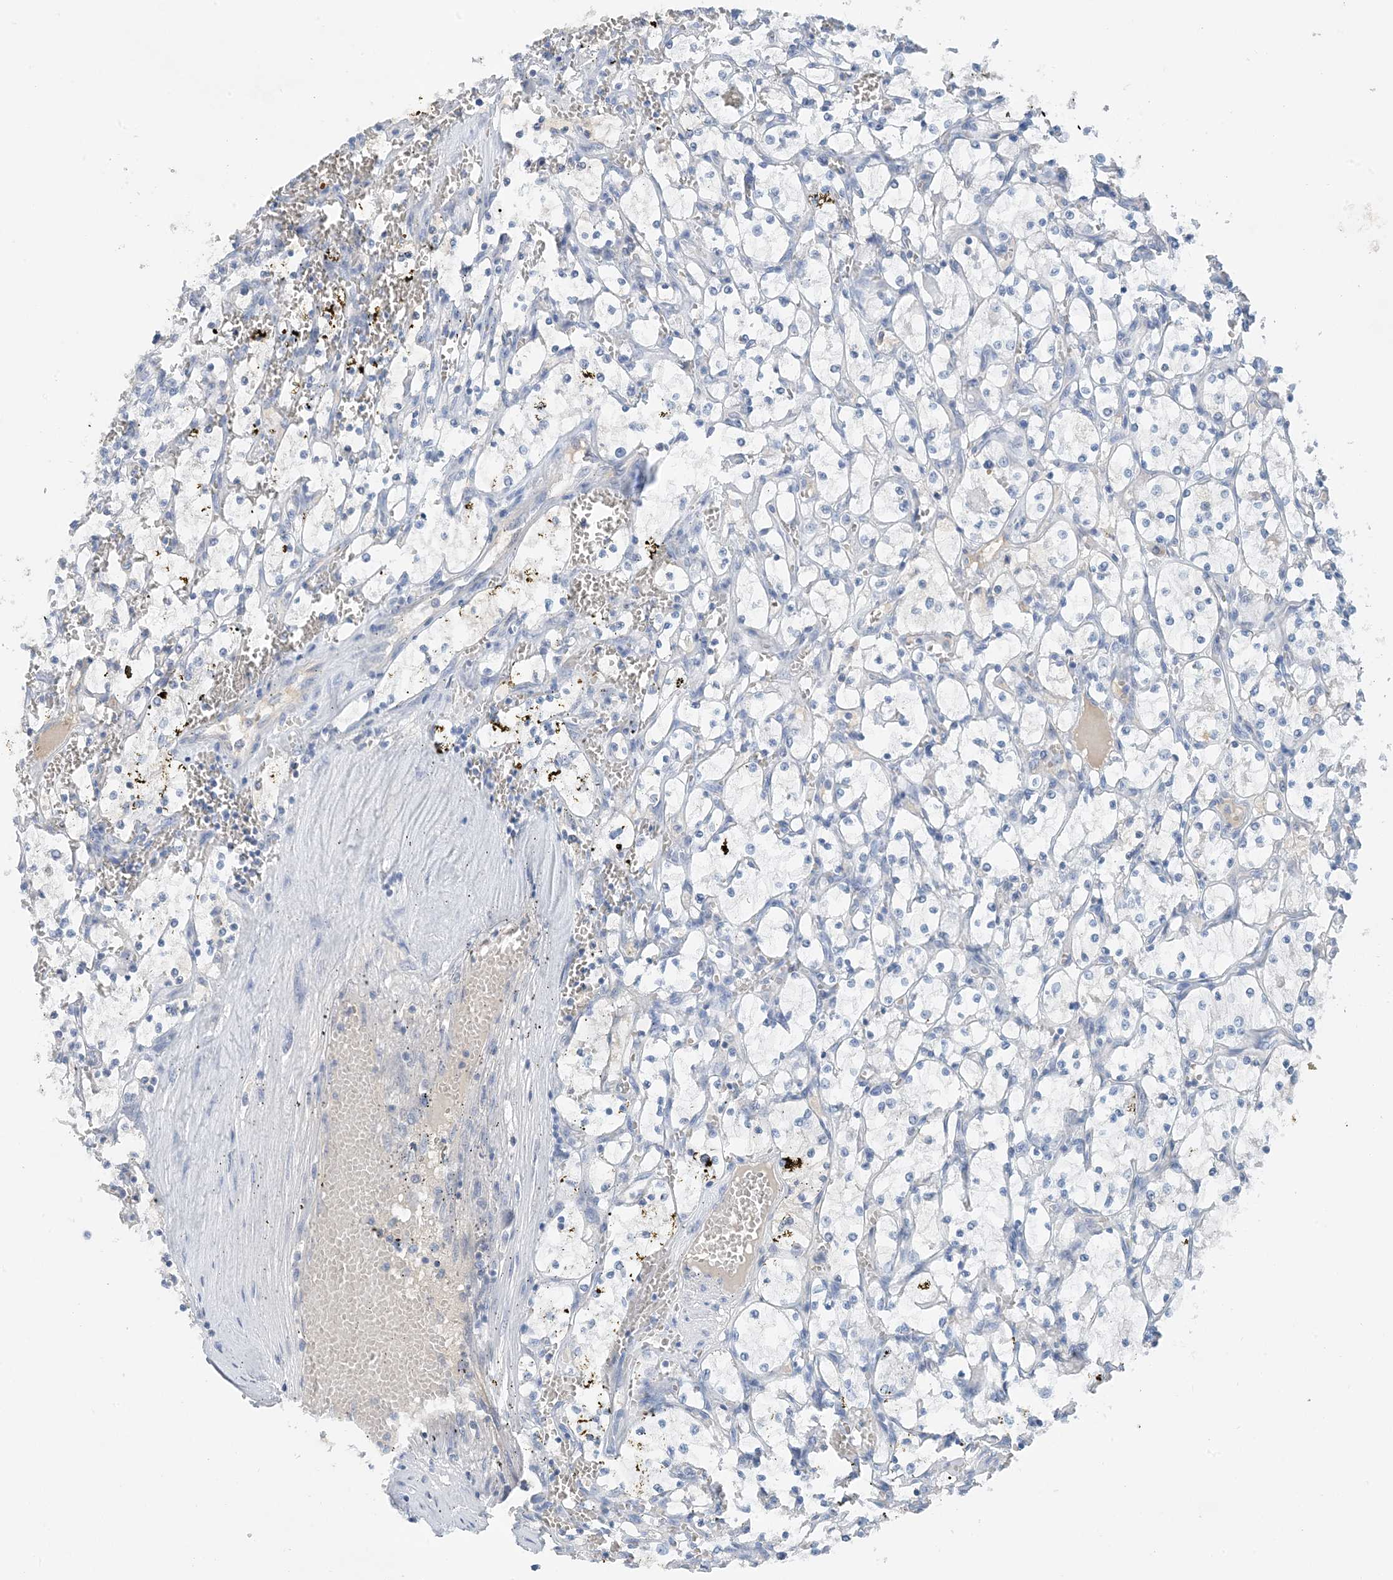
{"staining": {"intensity": "negative", "quantity": "none", "location": "none"}, "tissue": "renal cancer", "cell_type": "Tumor cells", "image_type": "cancer", "snomed": [{"axis": "morphology", "description": "Adenocarcinoma, NOS"}, {"axis": "topography", "description": "Kidney"}], "caption": "Tumor cells show no significant protein positivity in renal cancer (adenocarcinoma).", "gene": "CTRL", "patient": {"sex": "female", "age": 69}}